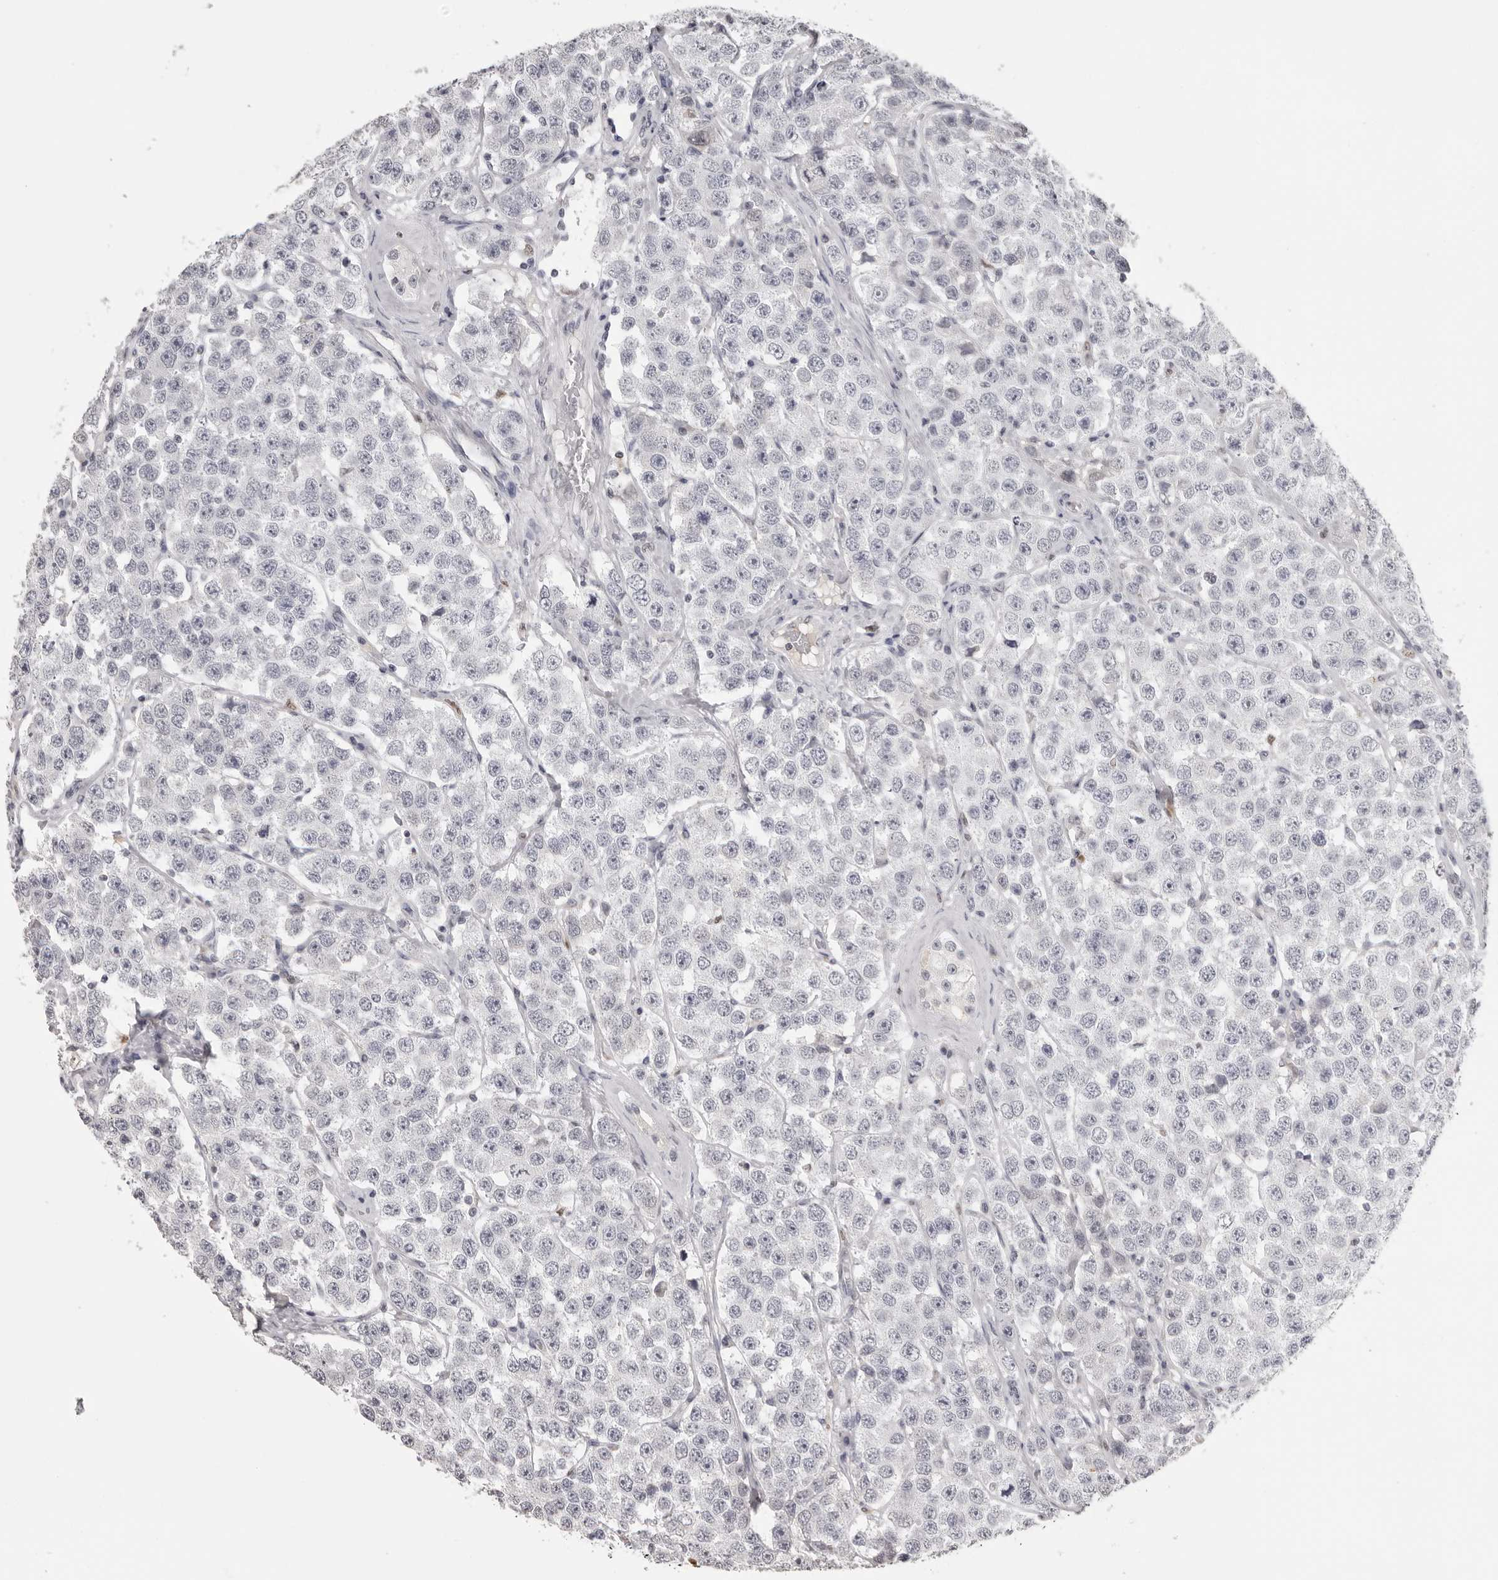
{"staining": {"intensity": "negative", "quantity": "none", "location": "none"}, "tissue": "testis cancer", "cell_type": "Tumor cells", "image_type": "cancer", "snomed": [{"axis": "morphology", "description": "Seminoma, NOS"}, {"axis": "topography", "description": "Testis"}], "caption": "Immunohistochemistry (IHC) of testis seminoma exhibits no staining in tumor cells.", "gene": "IL31", "patient": {"sex": "male", "age": 28}}